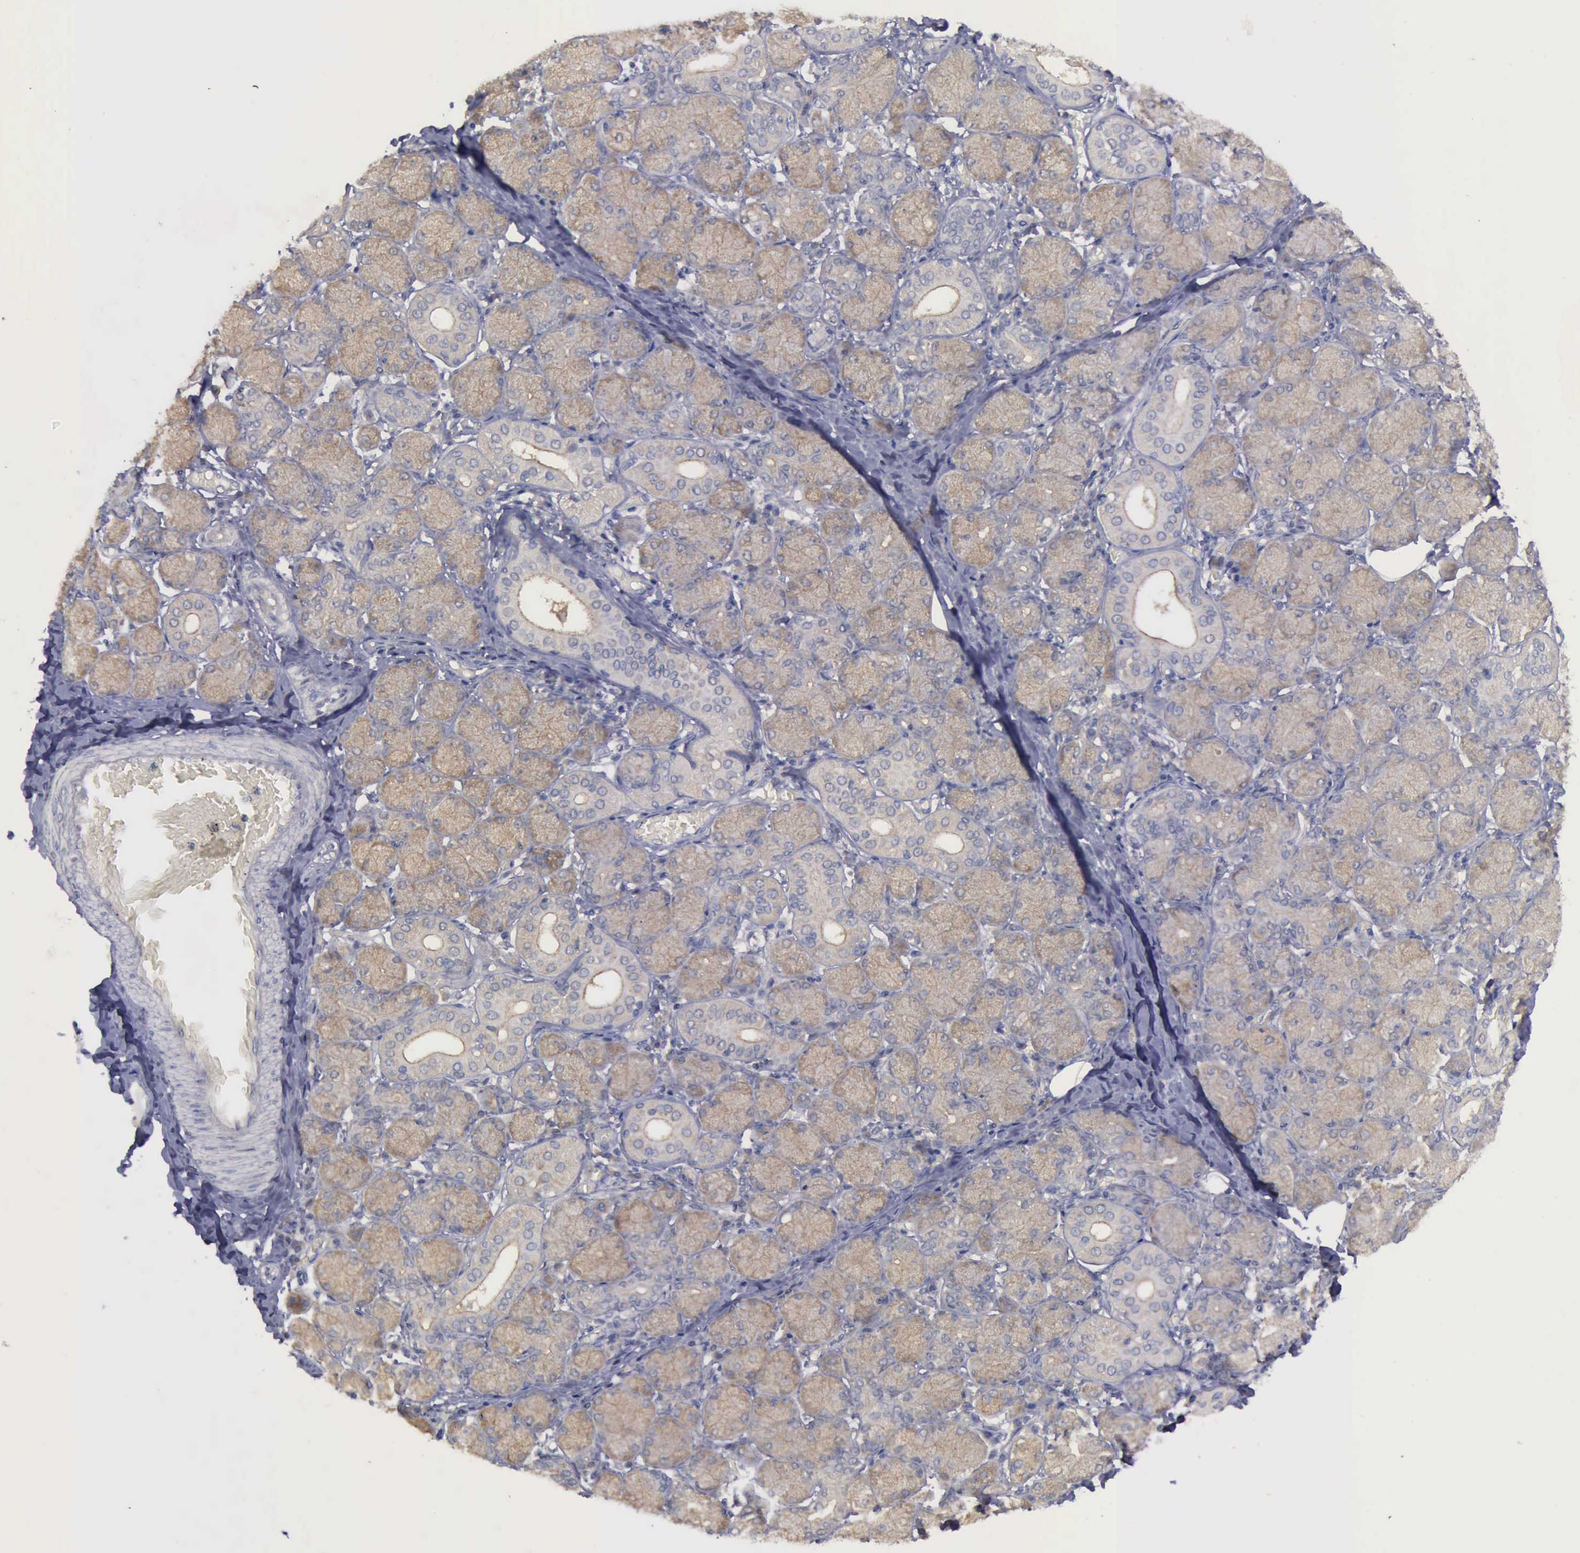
{"staining": {"intensity": "weak", "quantity": ">75%", "location": "cytoplasmic/membranous"}, "tissue": "salivary gland", "cell_type": "Glandular cells", "image_type": "normal", "snomed": [{"axis": "morphology", "description": "Normal tissue, NOS"}, {"axis": "topography", "description": "Salivary gland"}], "caption": "Glandular cells demonstrate low levels of weak cytoplasmic/membranous expression in approximately >75% of cells in unremarkable human salivary gland. Nuclei are stained in blue.", "gene": "PHKA1", "patient": {"sex": "female", "age": 24}}